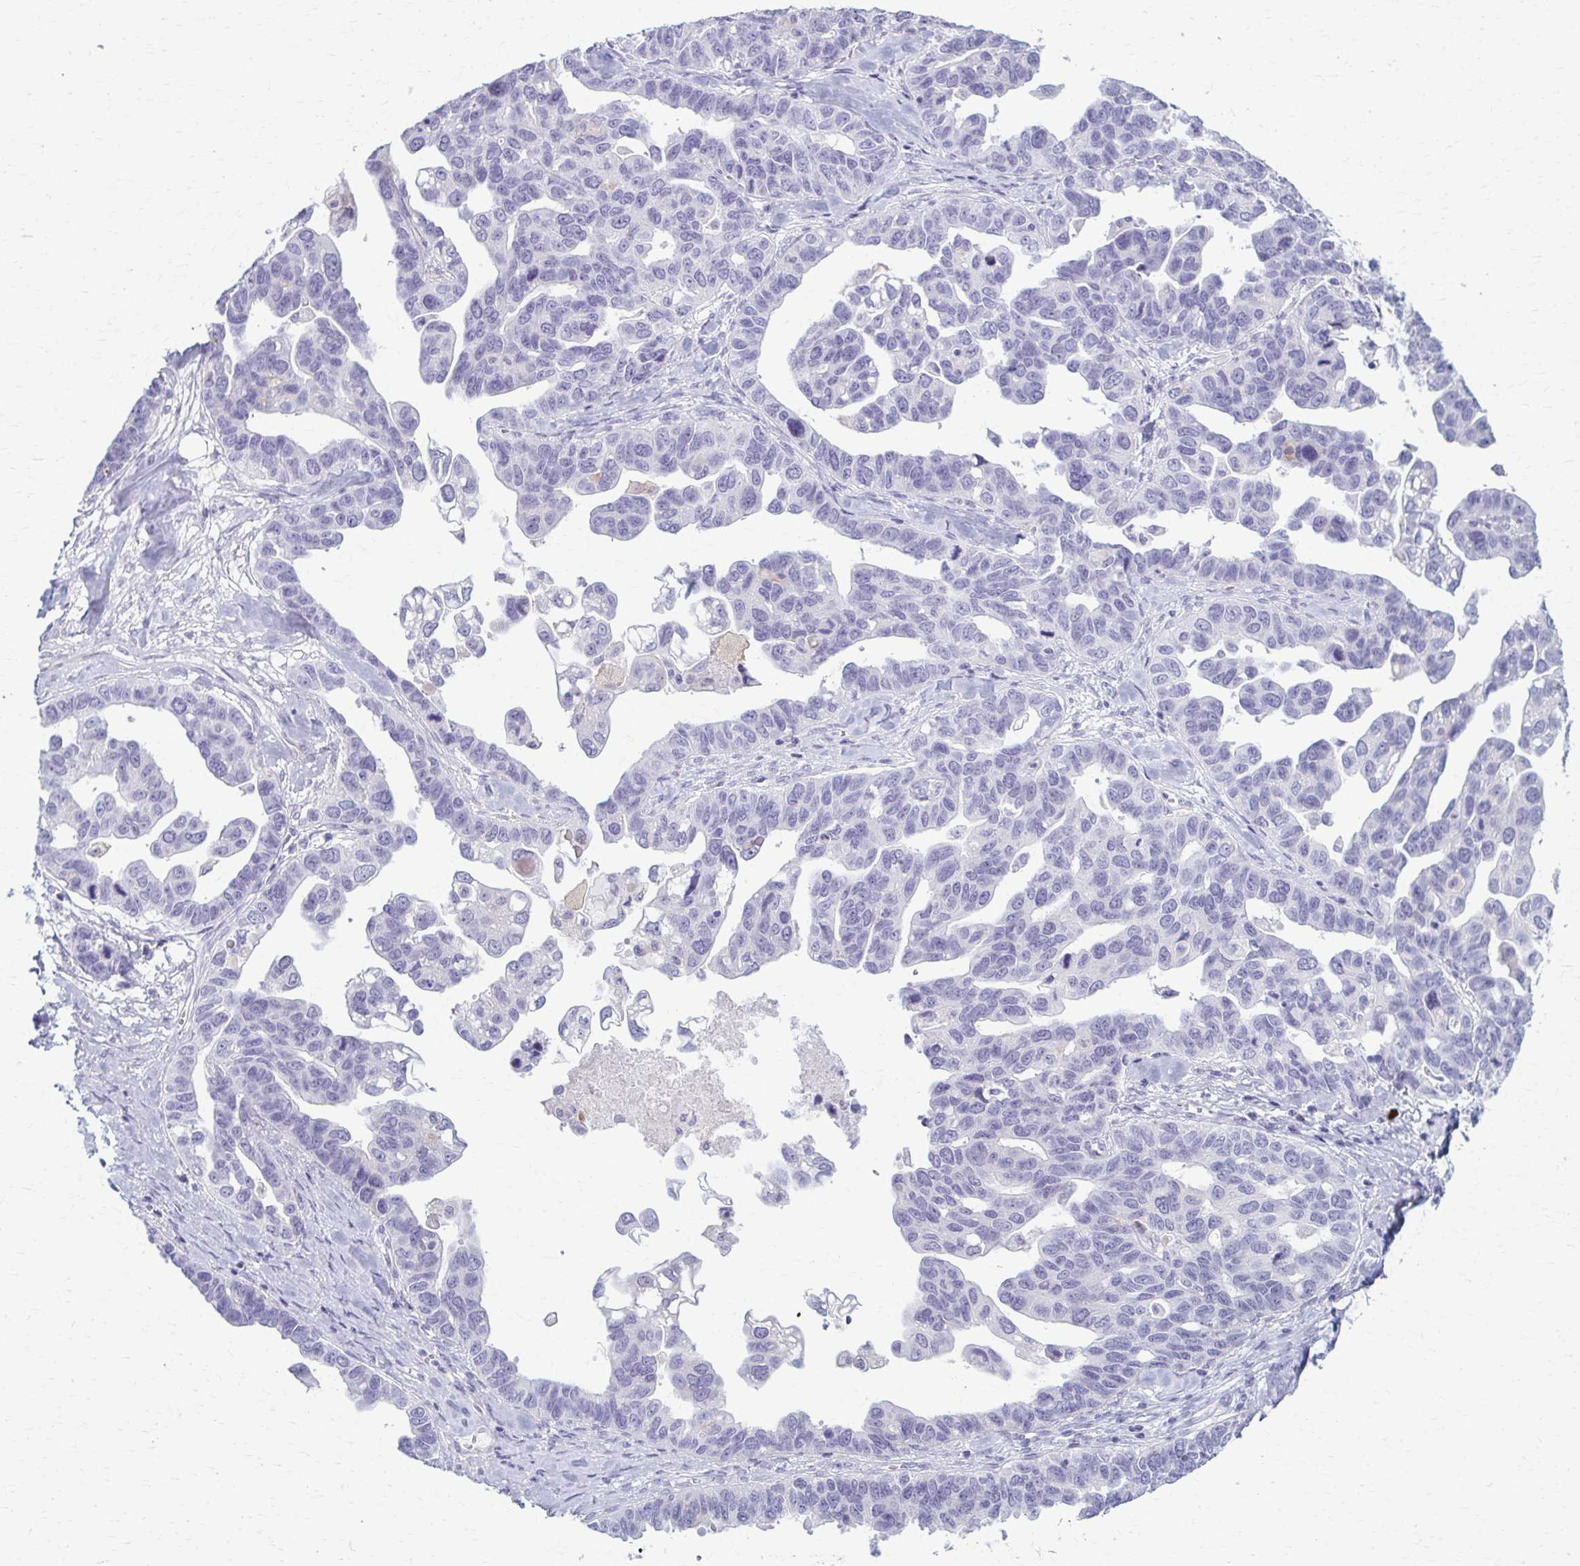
{"staining": {"intensity": "negative", "quantity": "none", "location": "none"}, "tissue": "ovarian cancer", "cell_type": "Tumor cells", "image_type": "cancer", "snomed": [{"axis": "morphology", "description": "Cystadenocarcinoma, serous, NOS"}, {"axis": "topography", "description": "Ovary"}], "caption": "This is an immunohistochemistry image of human ovarian serous cystadenocarcinoma. There is no staining in tumor cells.", "gene": "LDLRAP1", "patient": {"sex": "female", "age": 69}}